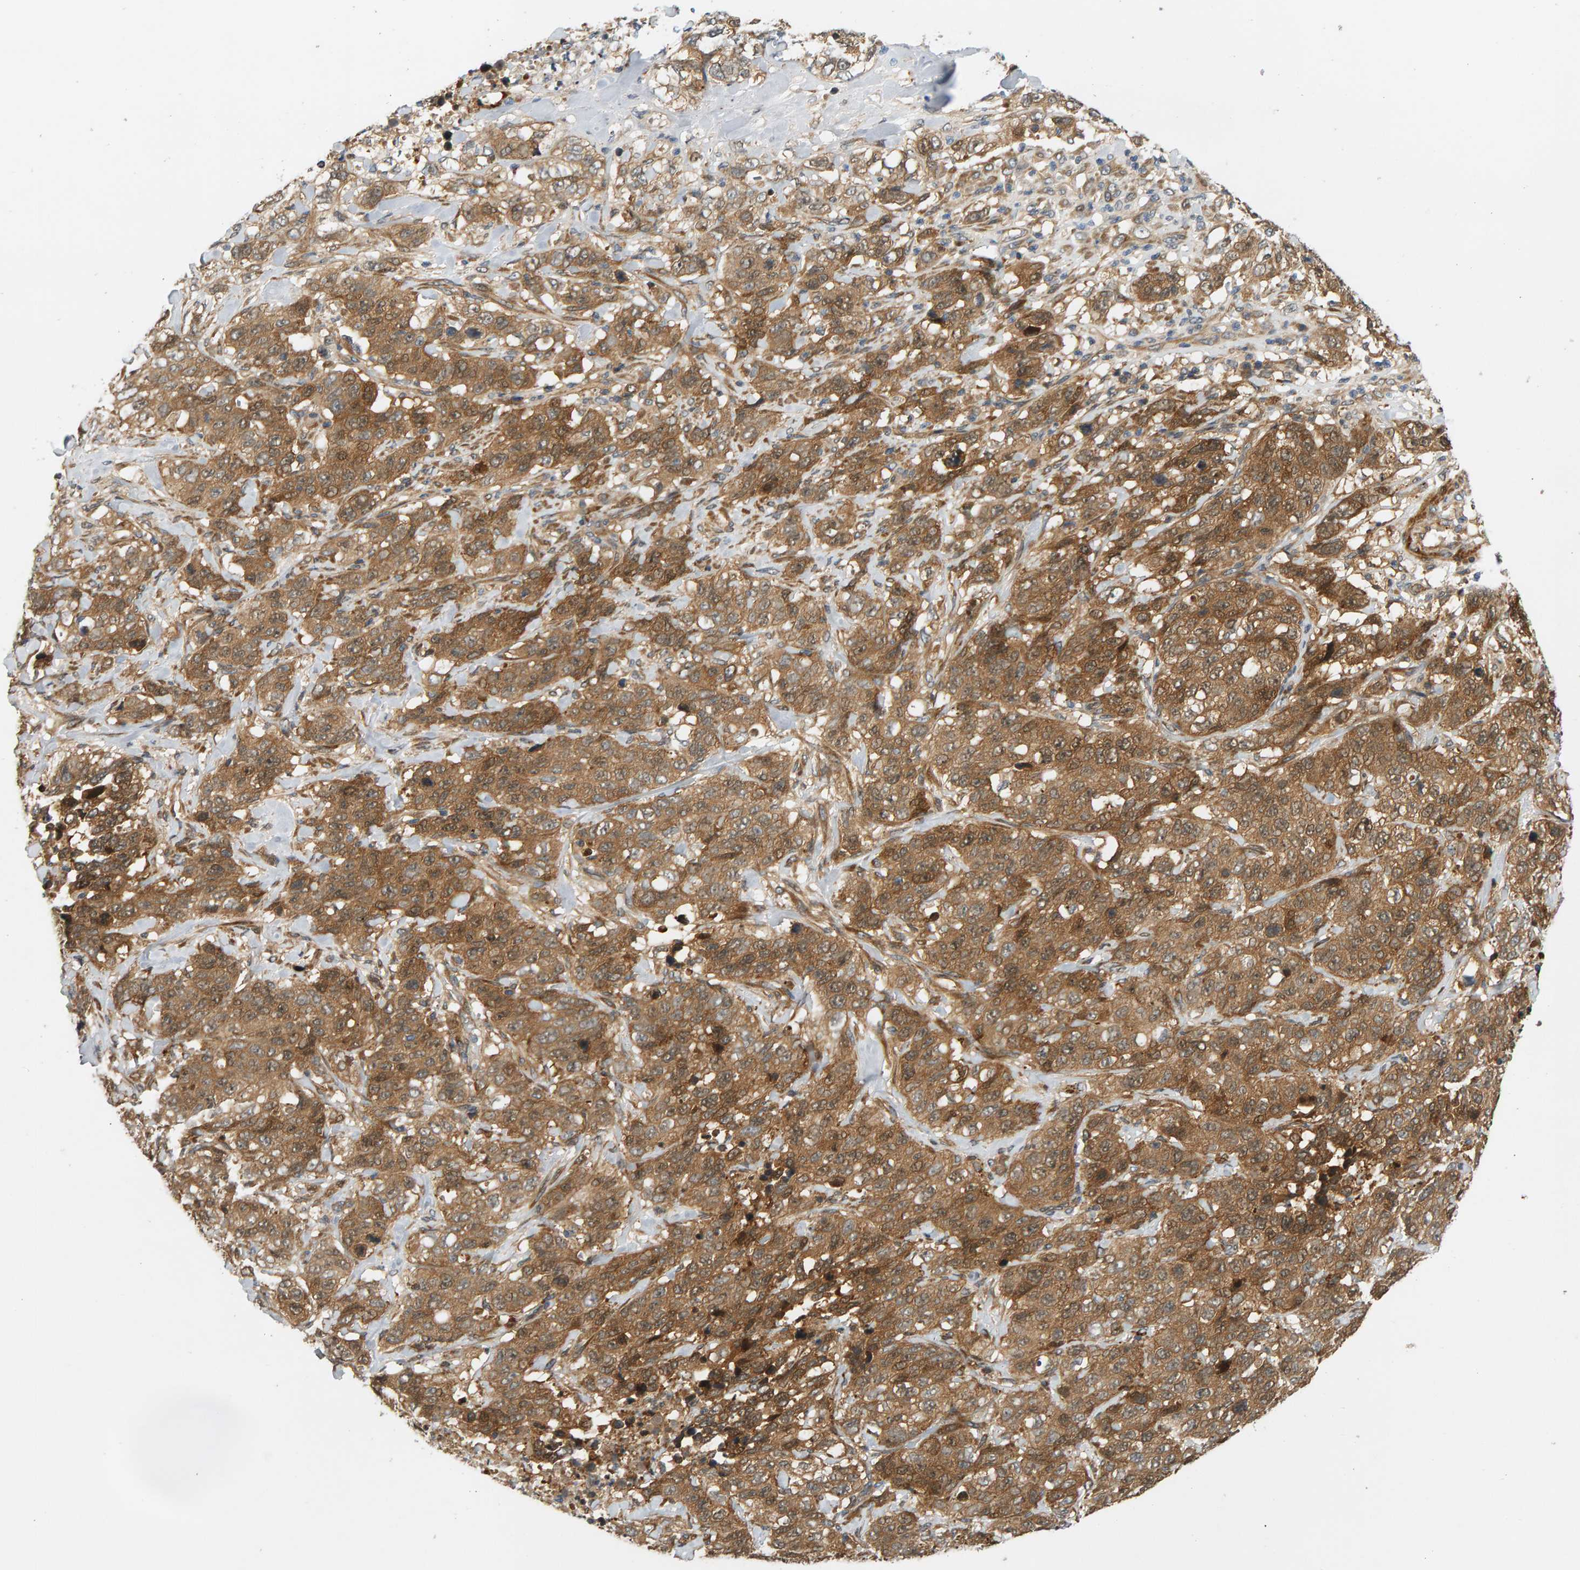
{"staining": {"intensity": "moderate", "quantity": ">75%", "location": "cytoplasmic/membranous"}, "tissue": "stomach cancer", "cell_type": "Tumor cells", "image_type": "cancer", "snomed": [{"axis": "morphology", "description": "Adenocarcinoma, NOS"}, {"axis": "topography", "description": "Stomach"}], "caption": "Human stomach cancer stained with a protein marker reveals moderate staining in tumor cells.", "gene": "BAHCC1", "patient": {"sex": "male", "age": 48}}